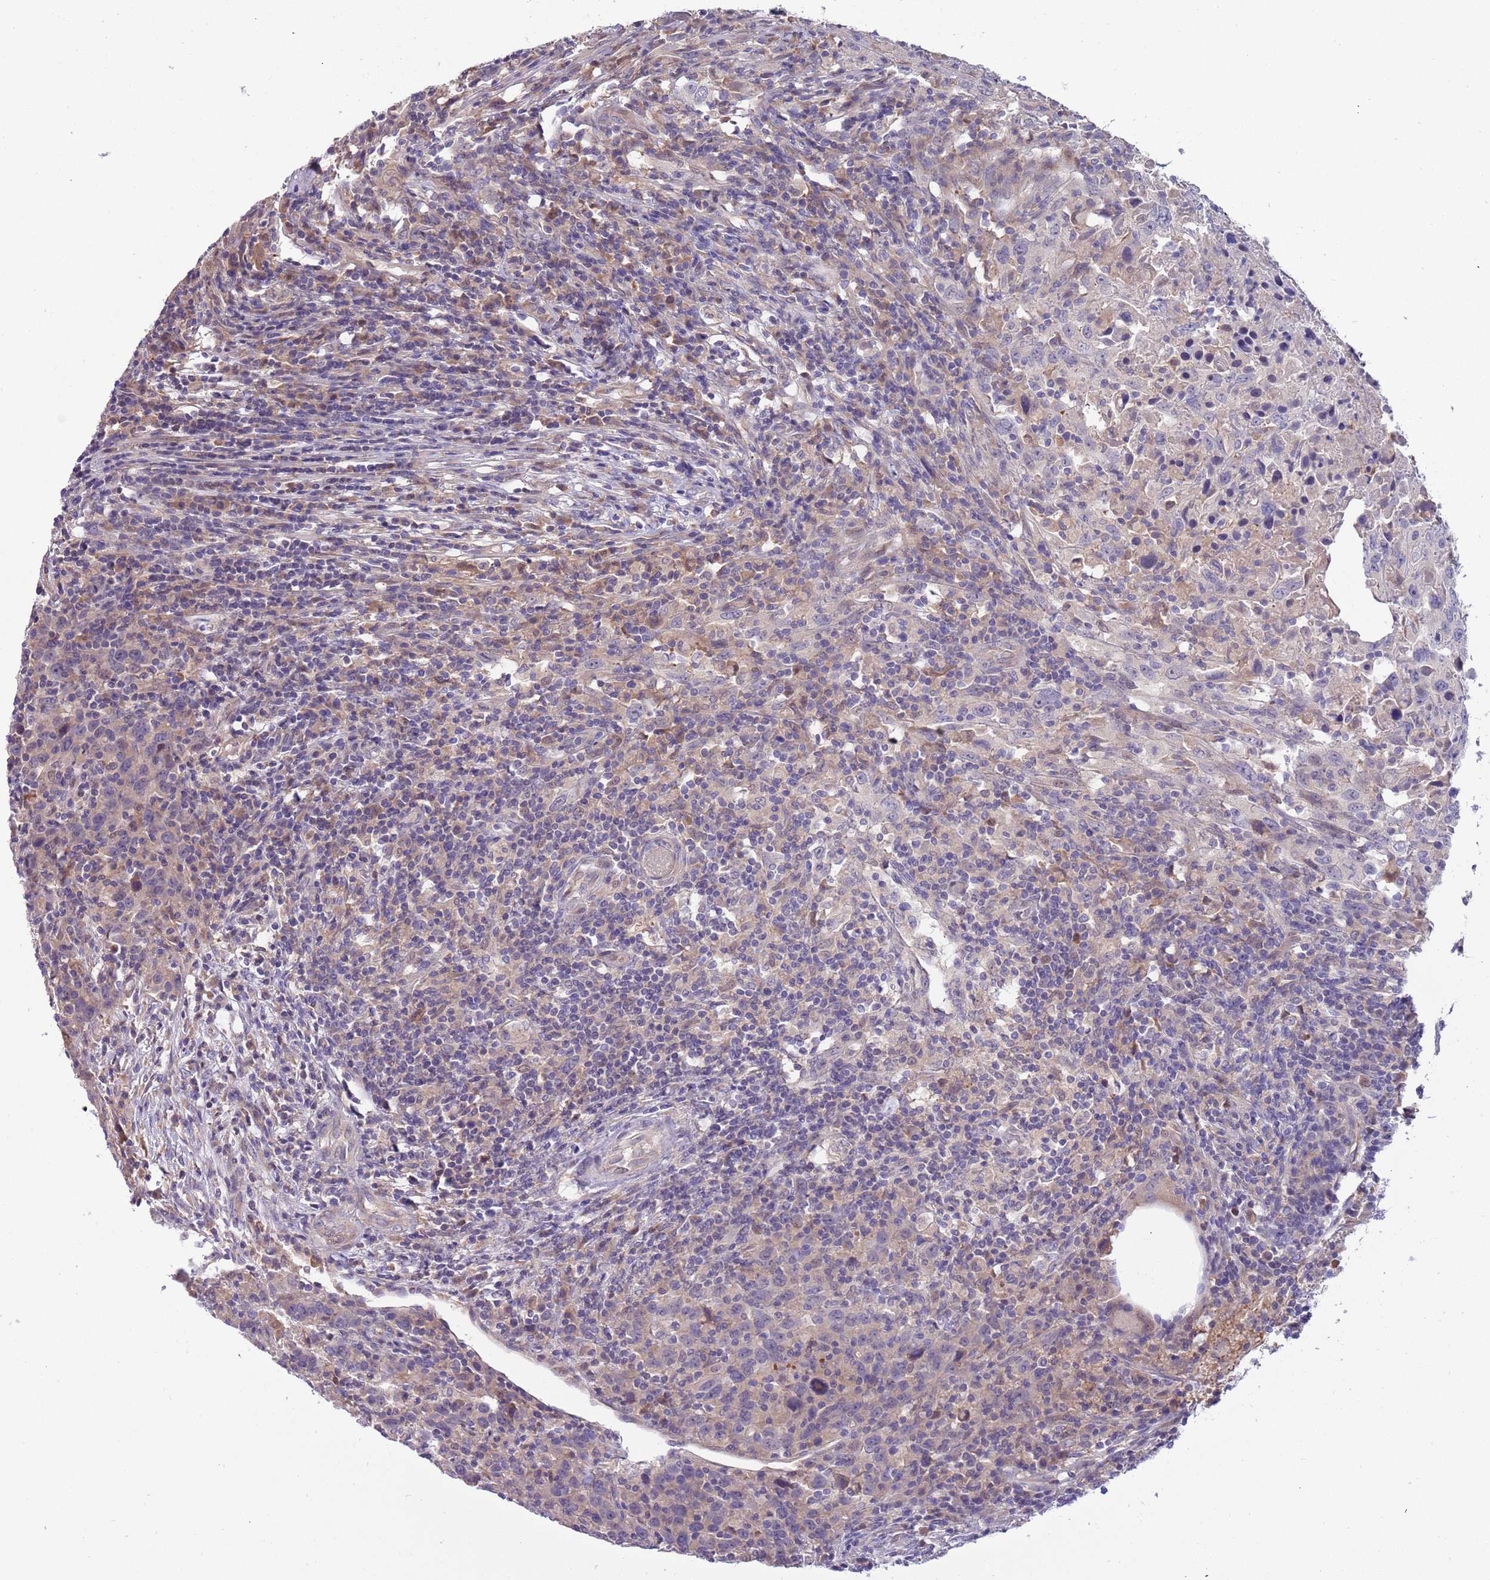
{"staining": {"intensity": "negative", "quantity": "none", "location": "none"}, "tissue": "urothelial cancer", "cell_type": "Tumor cells", "image_type": "cancer", "snomed": [{"axis": "morphology", "description": "Urothelial carcinoma, High grade"}, {"axis": "topography", "description": "Urinary bladder"}], "caption": "Tumor cells are negative for protein expression in human urothelial cancer. (Brightfield microscopy of DAB immunohistochemistry at high magnification).", "gene": "CABYR", "patient": {"sex": "male", "age": 61}}